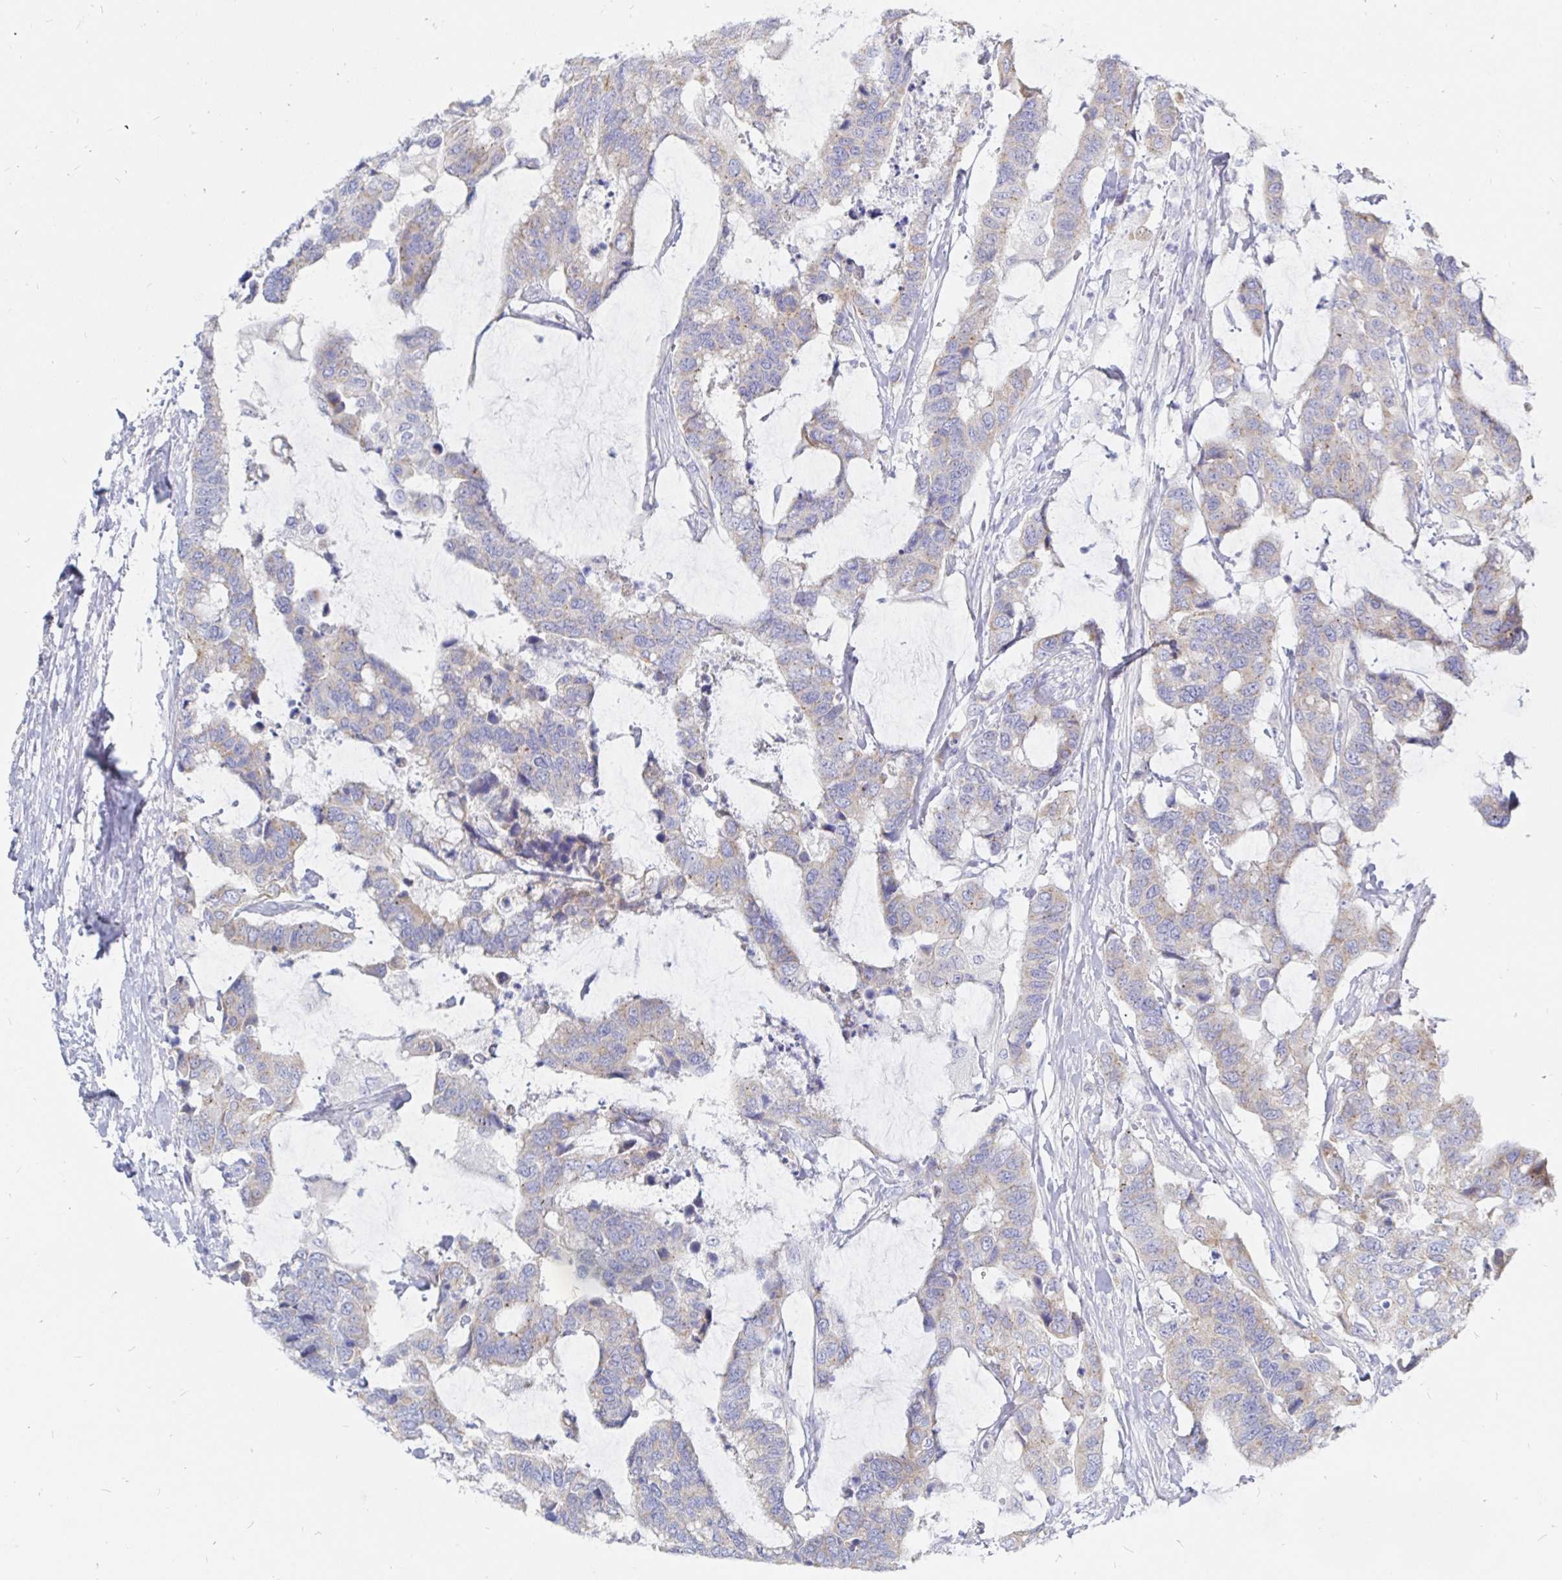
{"staining": {"intensity": "negative", "quantity": "none", "location": "none"}, "tissue": "colorectal cancer", "cell_type": "Tumor cells", "image_type": "cancer", "snomed": [{"axis": "morphology", "description": "Adenocarcinoma, NOS"}, {"axis": "topography", "description": "Rectum"}], "caption": "Tumor cells are negative for protein expression in human adenocarcinoma (colorectal).", "gene": "COX16", "patient": {"sex": "female", "age": 59}}